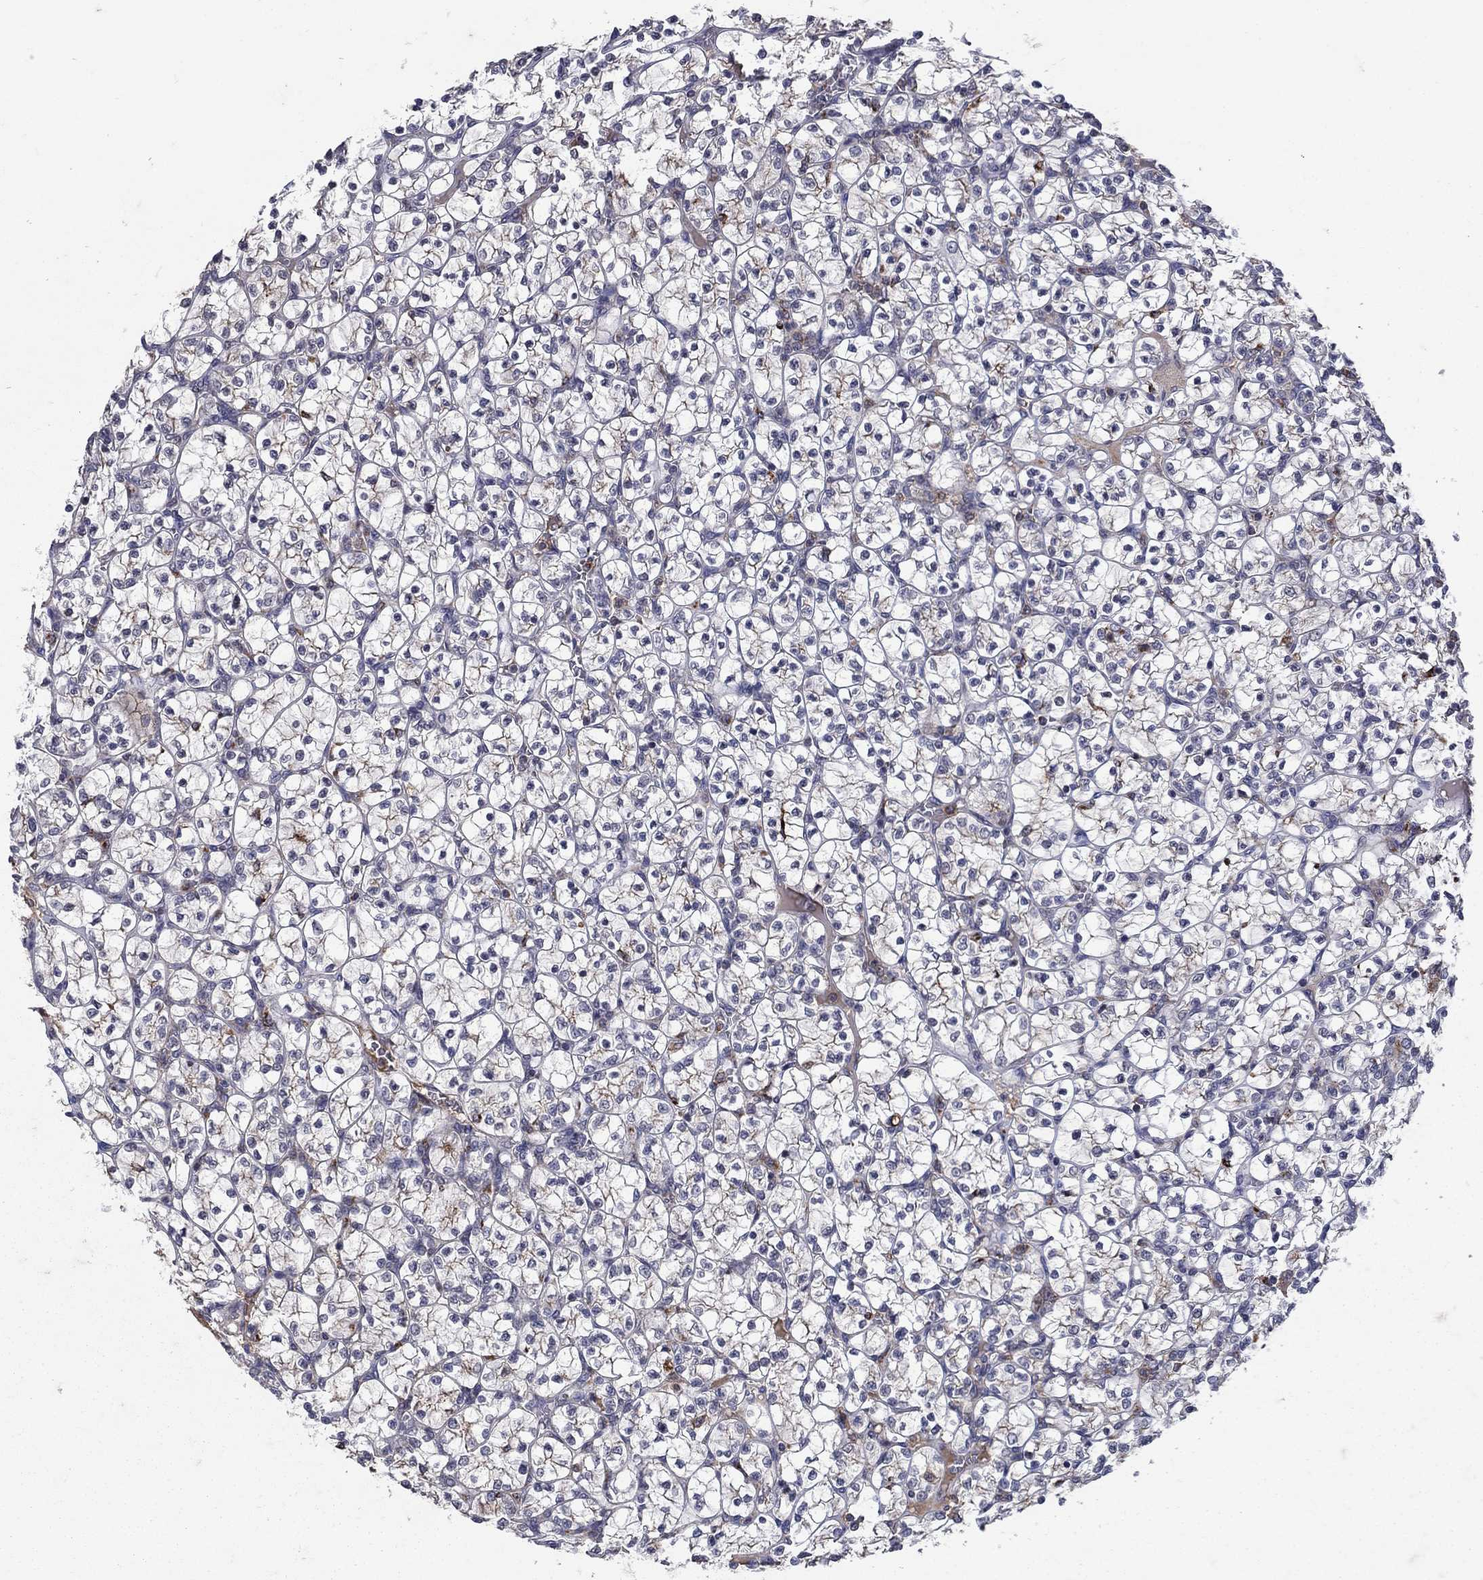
{"staining": {"intensity": "negative", "quantity": "none", "location": "none"}, "tissue": "renal cancer", "cell_type": "Tumor cells", "image_type": "cancer", "snomed": [{"axis": "morphology", "description": "Adenocarcinoma, NOS"}, {"axis": "topography", "description": "Kidney"}], "caption": "The immunohistochemistry (IHC) photomicrograph has no significant staining in tumor cells of renal adenocarcinoma tissue.", "gene": "NPC2", "patient": {"sex": "female", "age": 89}}